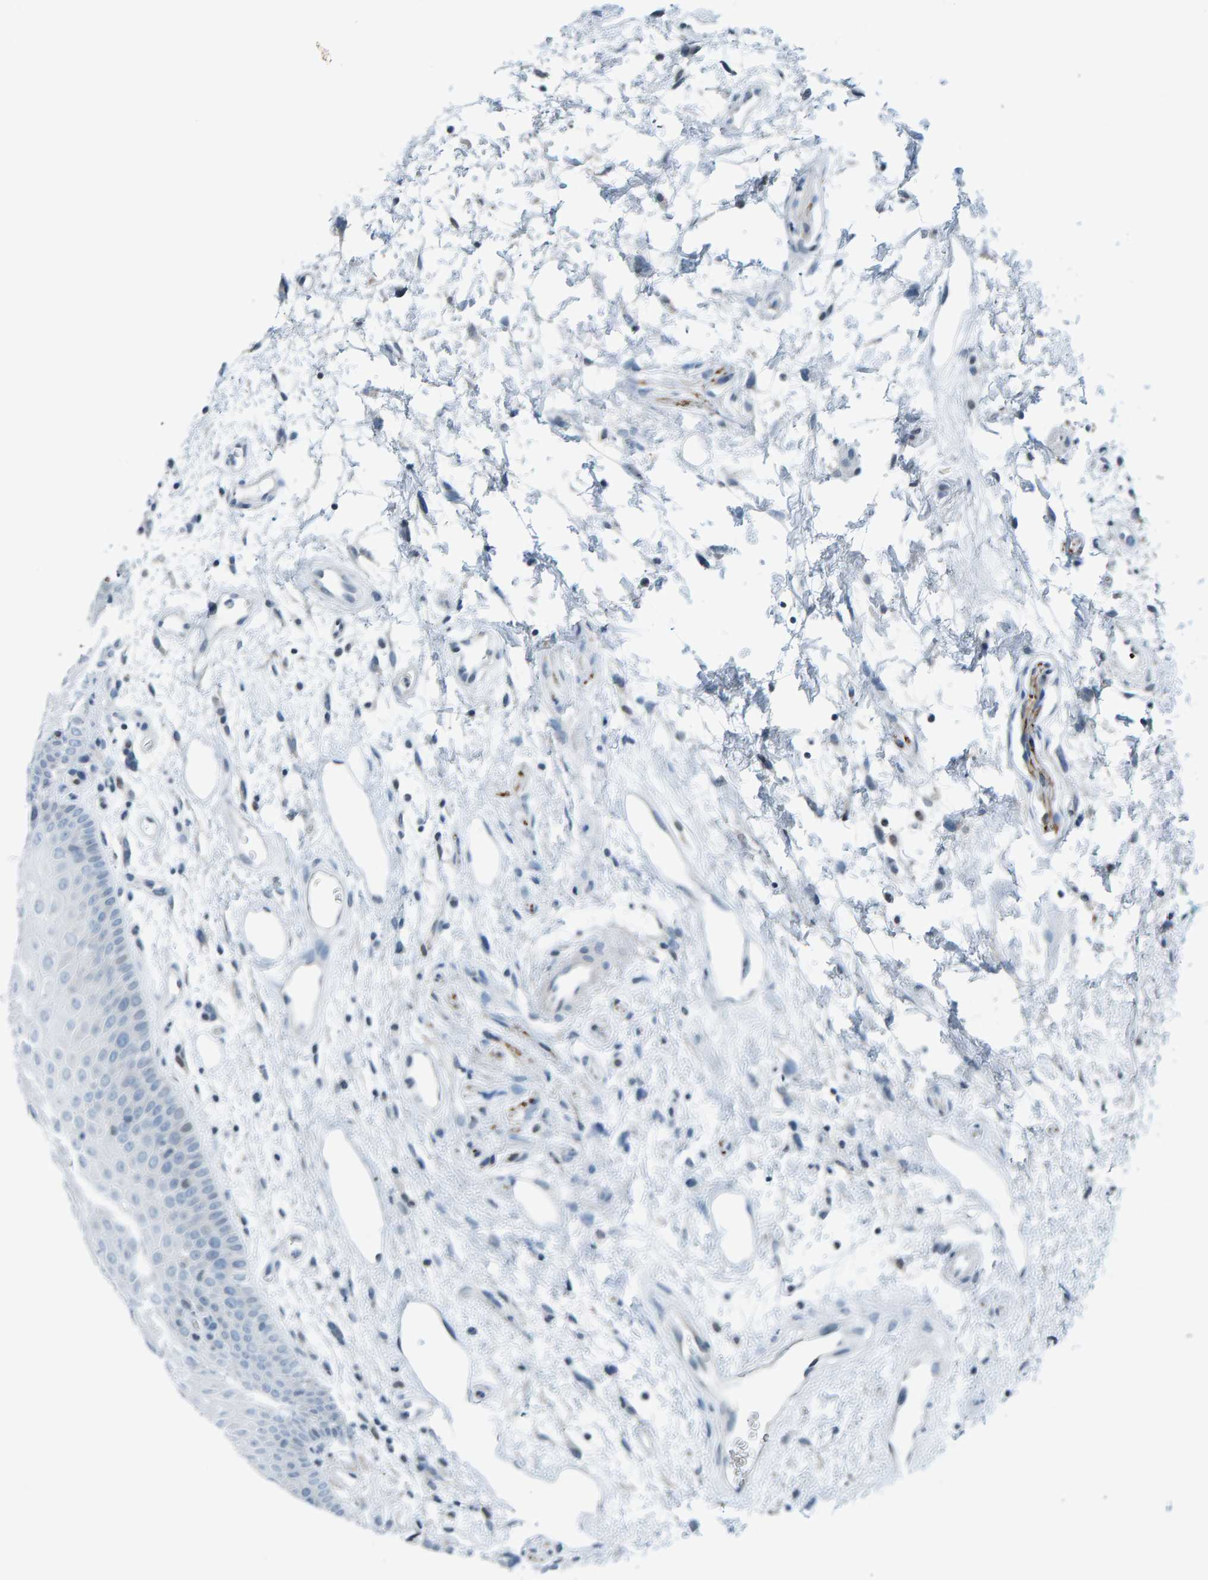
{"staining": {"intensity": "weak", "quantity": "<25%", "location": "nuclear"}, "tissue": "oral mucosa", "cell_type": "Squamous epithelial cells", "image_type": "normal", "snomed": [{"axis": "morphology", "description": "Normal tissue, NOS"}, {"axis": "topography", "description": "Skeletal muscle"}, {"axis": "topography", "description": "Oral tissue"}, {"axis": "topography", "description": "Peripheral nerve tissue"}], "caption": "IHC image of unremarkable oral mucosa stained for a protein (brown), which exhibits no positivity in squamous epithelial cells.", "gene": "CNP", "patient": {"sex": "female", "age": 84}}